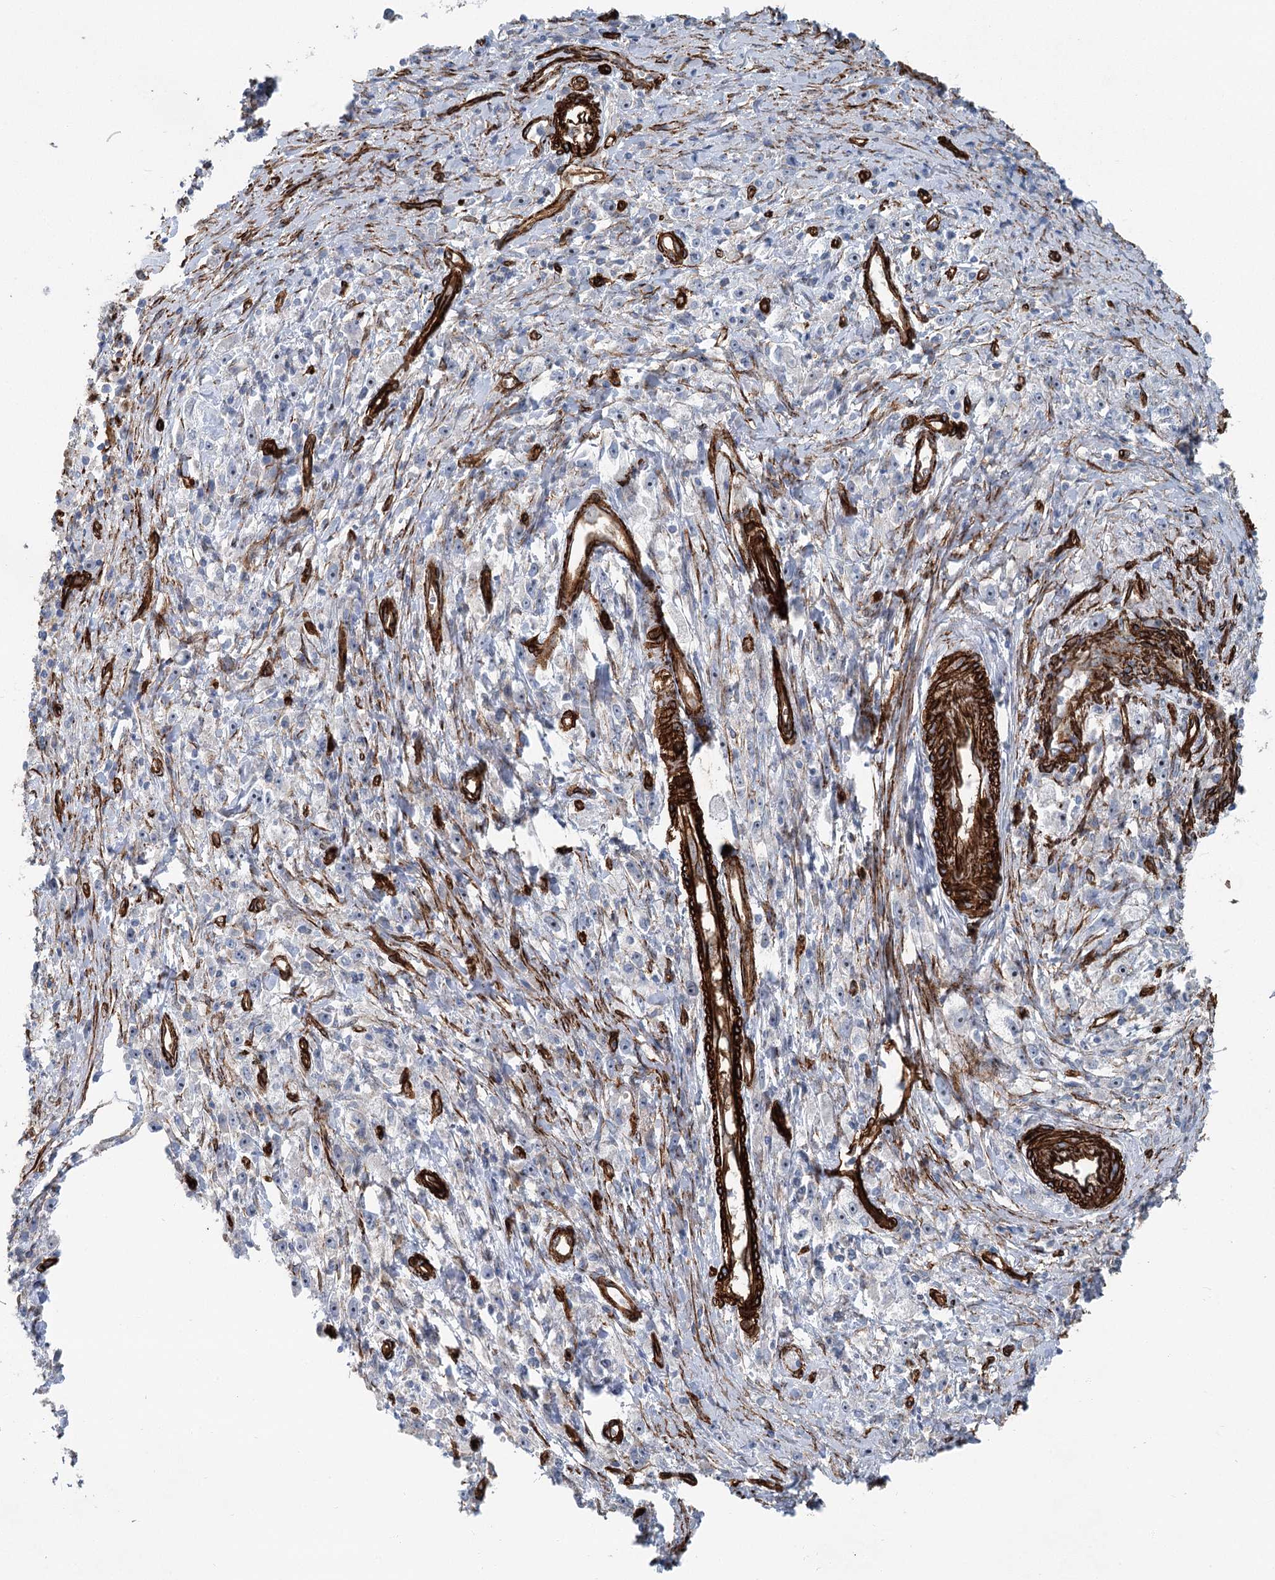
{"staining": {"intensity": "negative", "quantity": "none", "location": "none"}, "tissue": "stomach cancer", "cell_type": "Tumor cells", "image_type": "cancer", "snomed": [{"axis": "morphology", "description": "Adenocarcinoma, NOS"}, {"axis": "topography", "description": "Stomach"}], "caption": "The micrograph shows no staining of tumor cells in stomach adenocarcinoma.", "gene": "IQSEC1", "patient": {"sex": "female", "age": 59}}